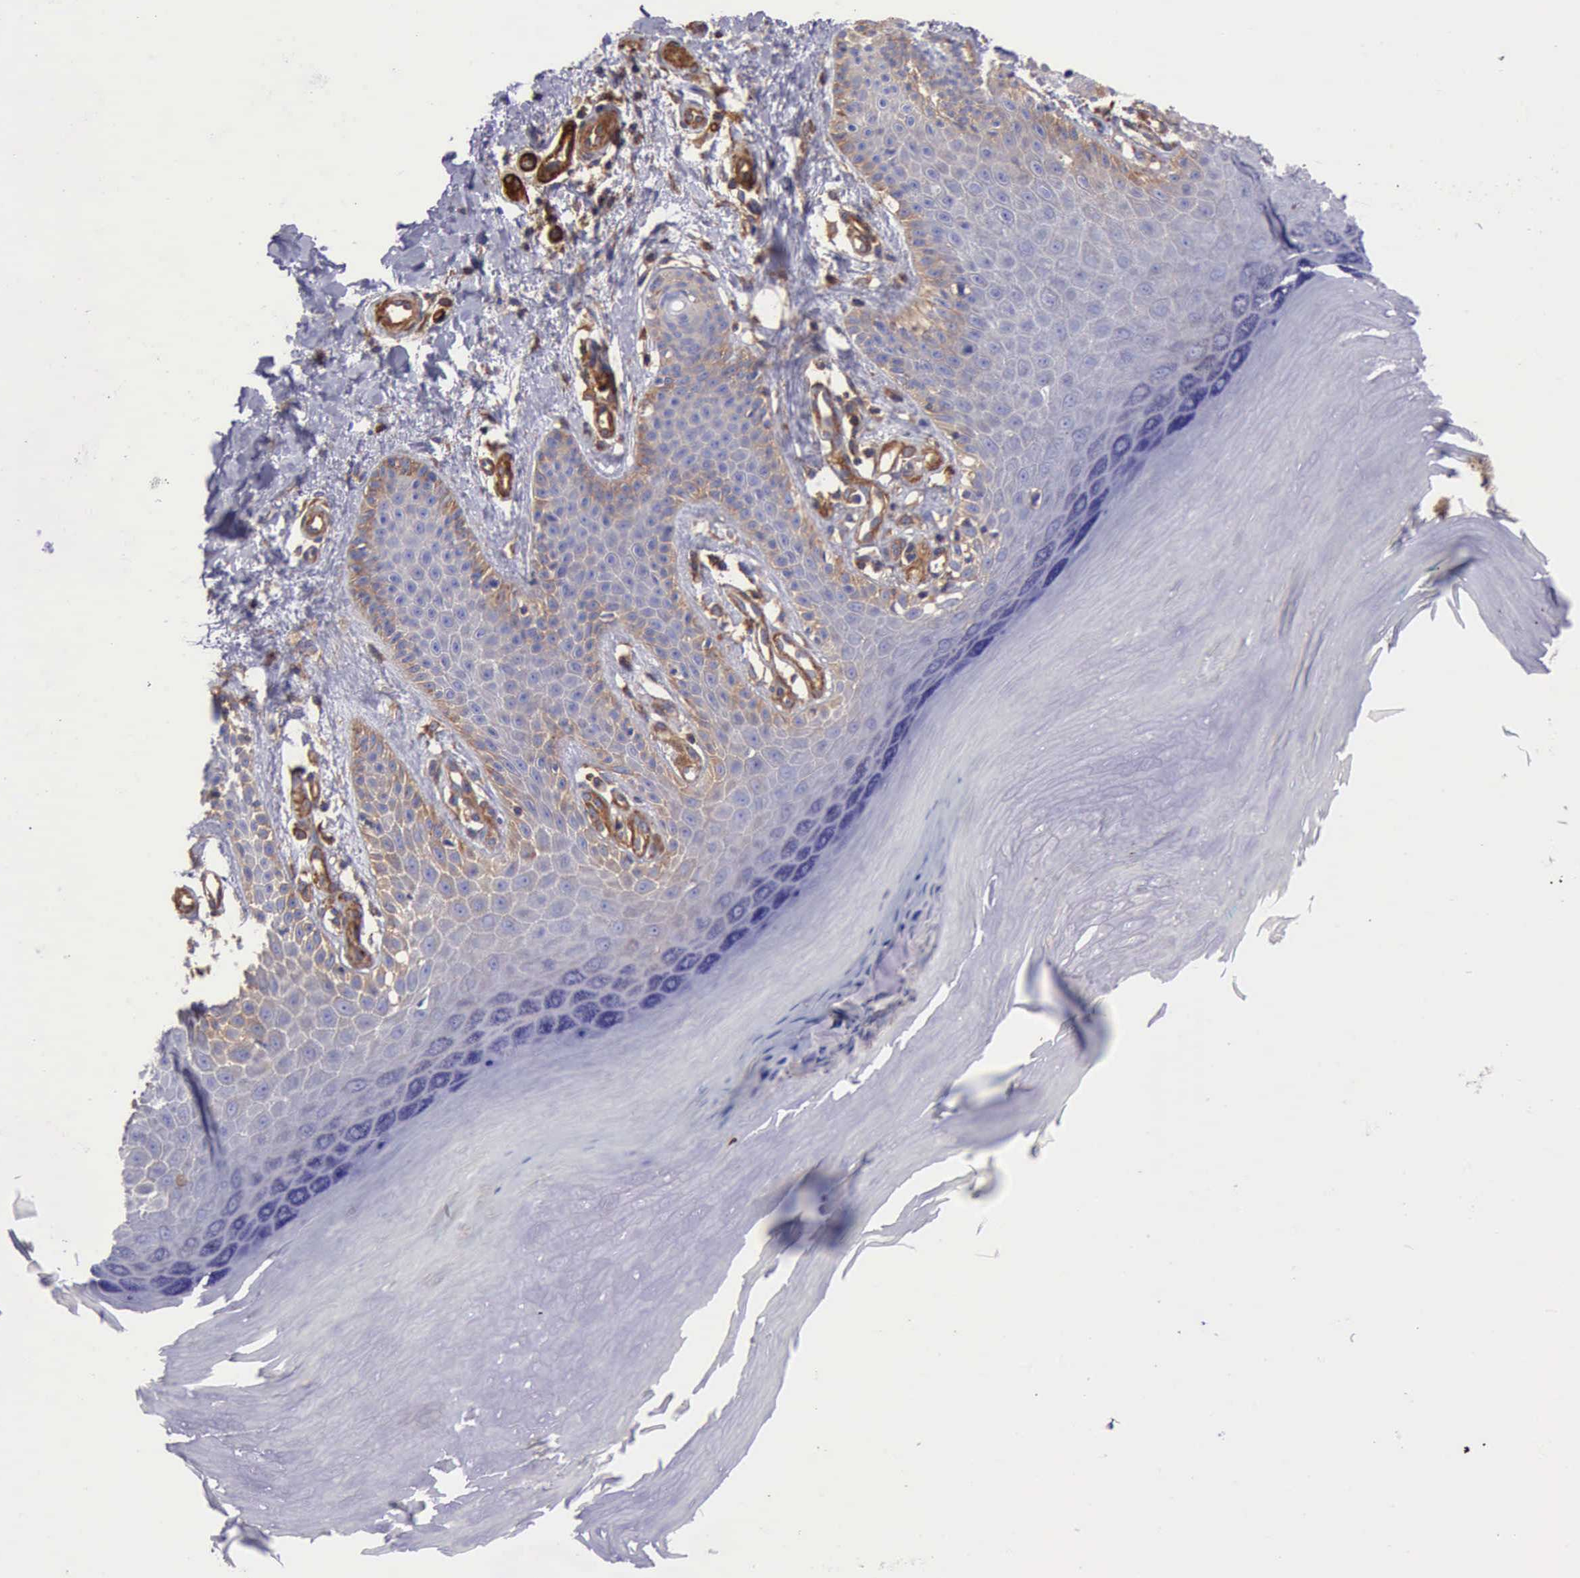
{"staining": {"intensity": "moderate", "quantity": ">75%", "location": "cytoplasmic/membranous"}, "tissue": "melanoma", "cell_type": "Tumor cells", "image_type": "cancer", "snomed": [{"axis": "morphology", "description": "Malignant melanoma, NOS"}, {"axis": "topography", "description": "Skin"}], "caption": "This micrograph reveals immunohistochemistry staining of melanoma, with medium moderate cytoplasmic/membranous expression in approximately >75% of tumor cells.", "gene": "FLNA", "patient": {"sex": "male", "age": 79}}